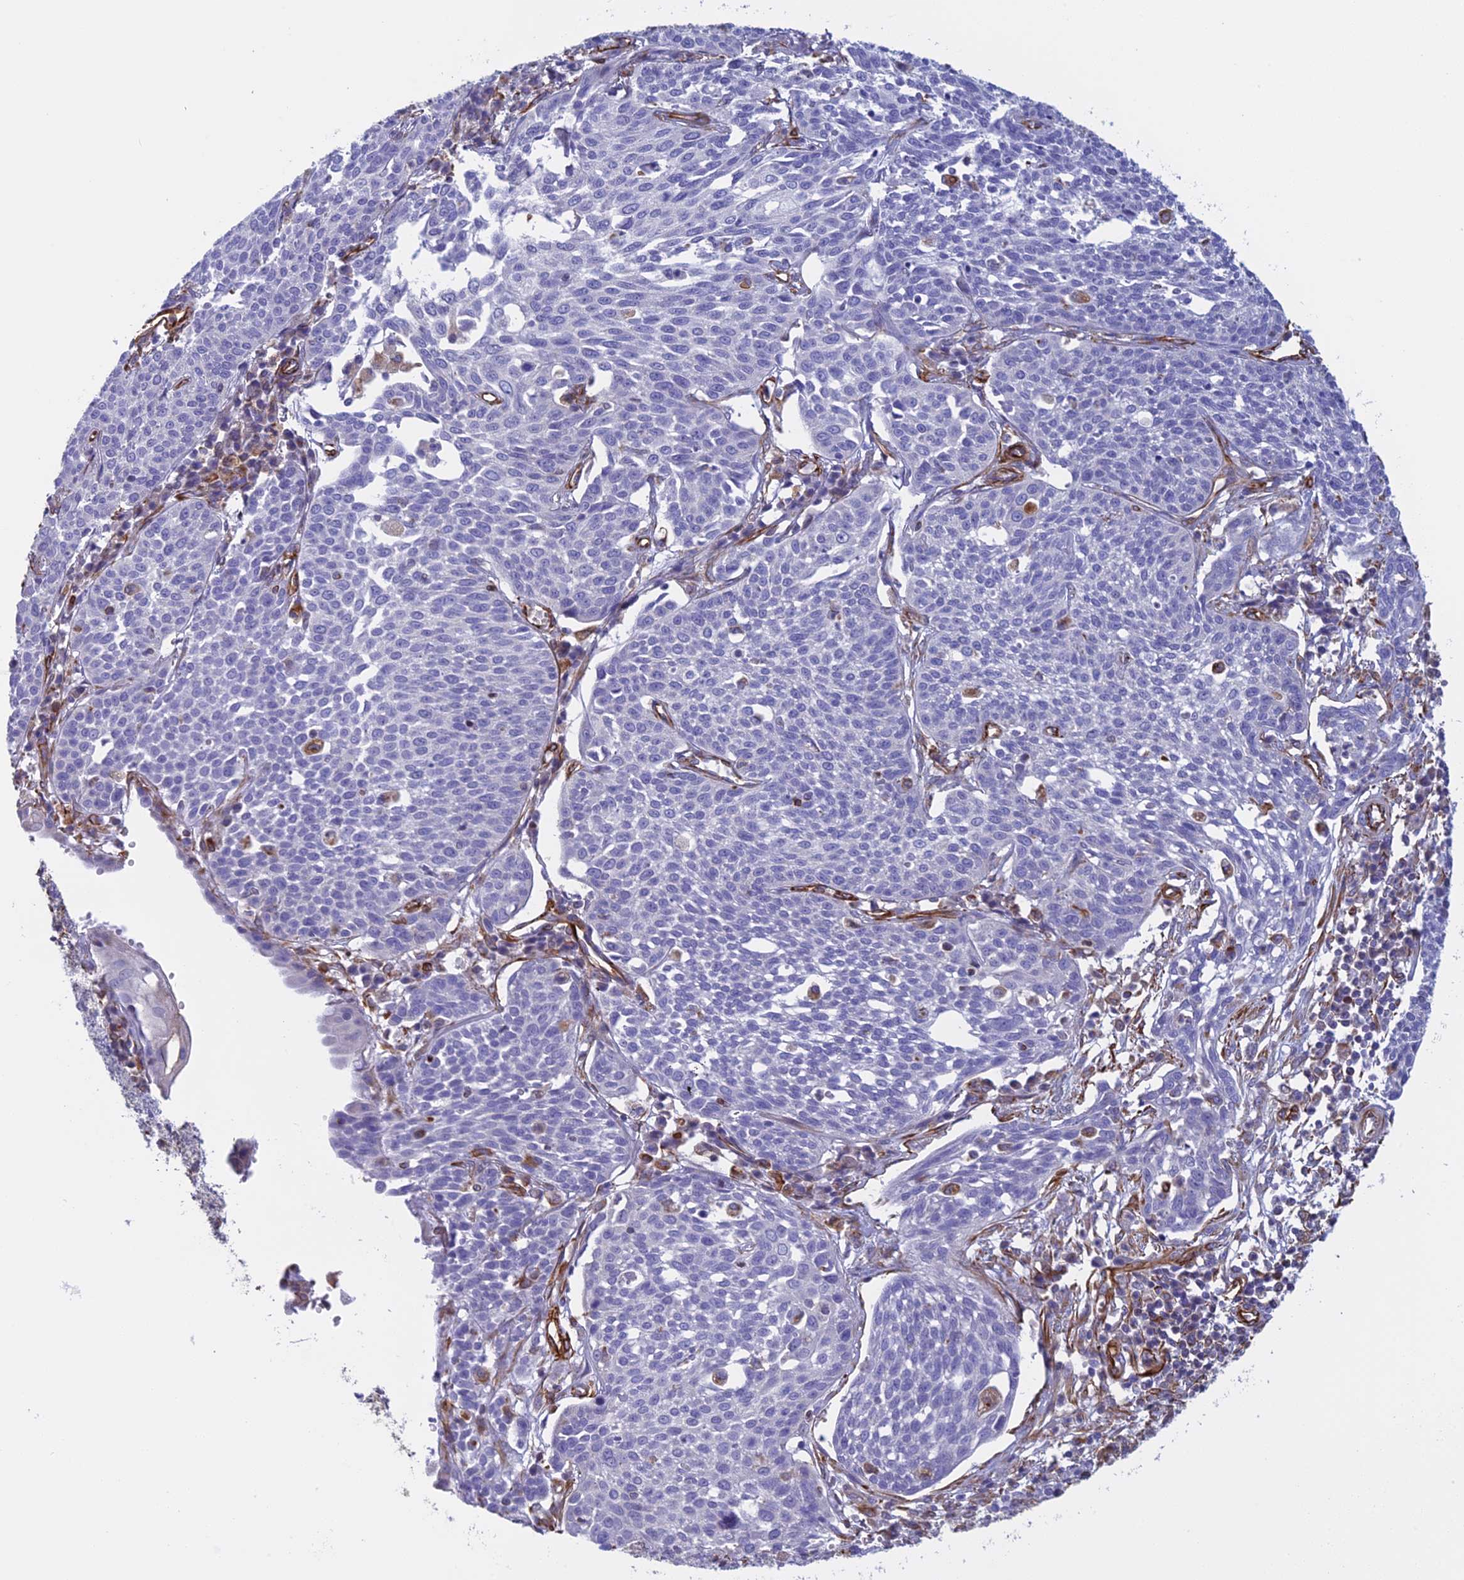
{"staining": {"intensity": "negative", "quantity": "none", "location": "none"}, "tissue": "cervical cancer", "cell_type": "Tumor cells", "image_type": "cancer", "snomed": [{"axis": "morphology", "description": "Squamous cell carcinoma, NOS"}, {"axis": "topography", "description": "Cervix"}], "caption": "High magnification brightfield microscopy of cervical cancer (squamous cell carcinoma) stained with DAB (3,3'-diaminobenzidine) (brown) and counterstained with hematoxylin (blue): tumor cells show no significant staining. The staining is performed using DAB (3,3'-diaminobenzidine) brown chromogen with nuclei counter-stained in using hematoxylin.", "gene": "FBXL20", "patient": {"sex": "female", "age": 34}}